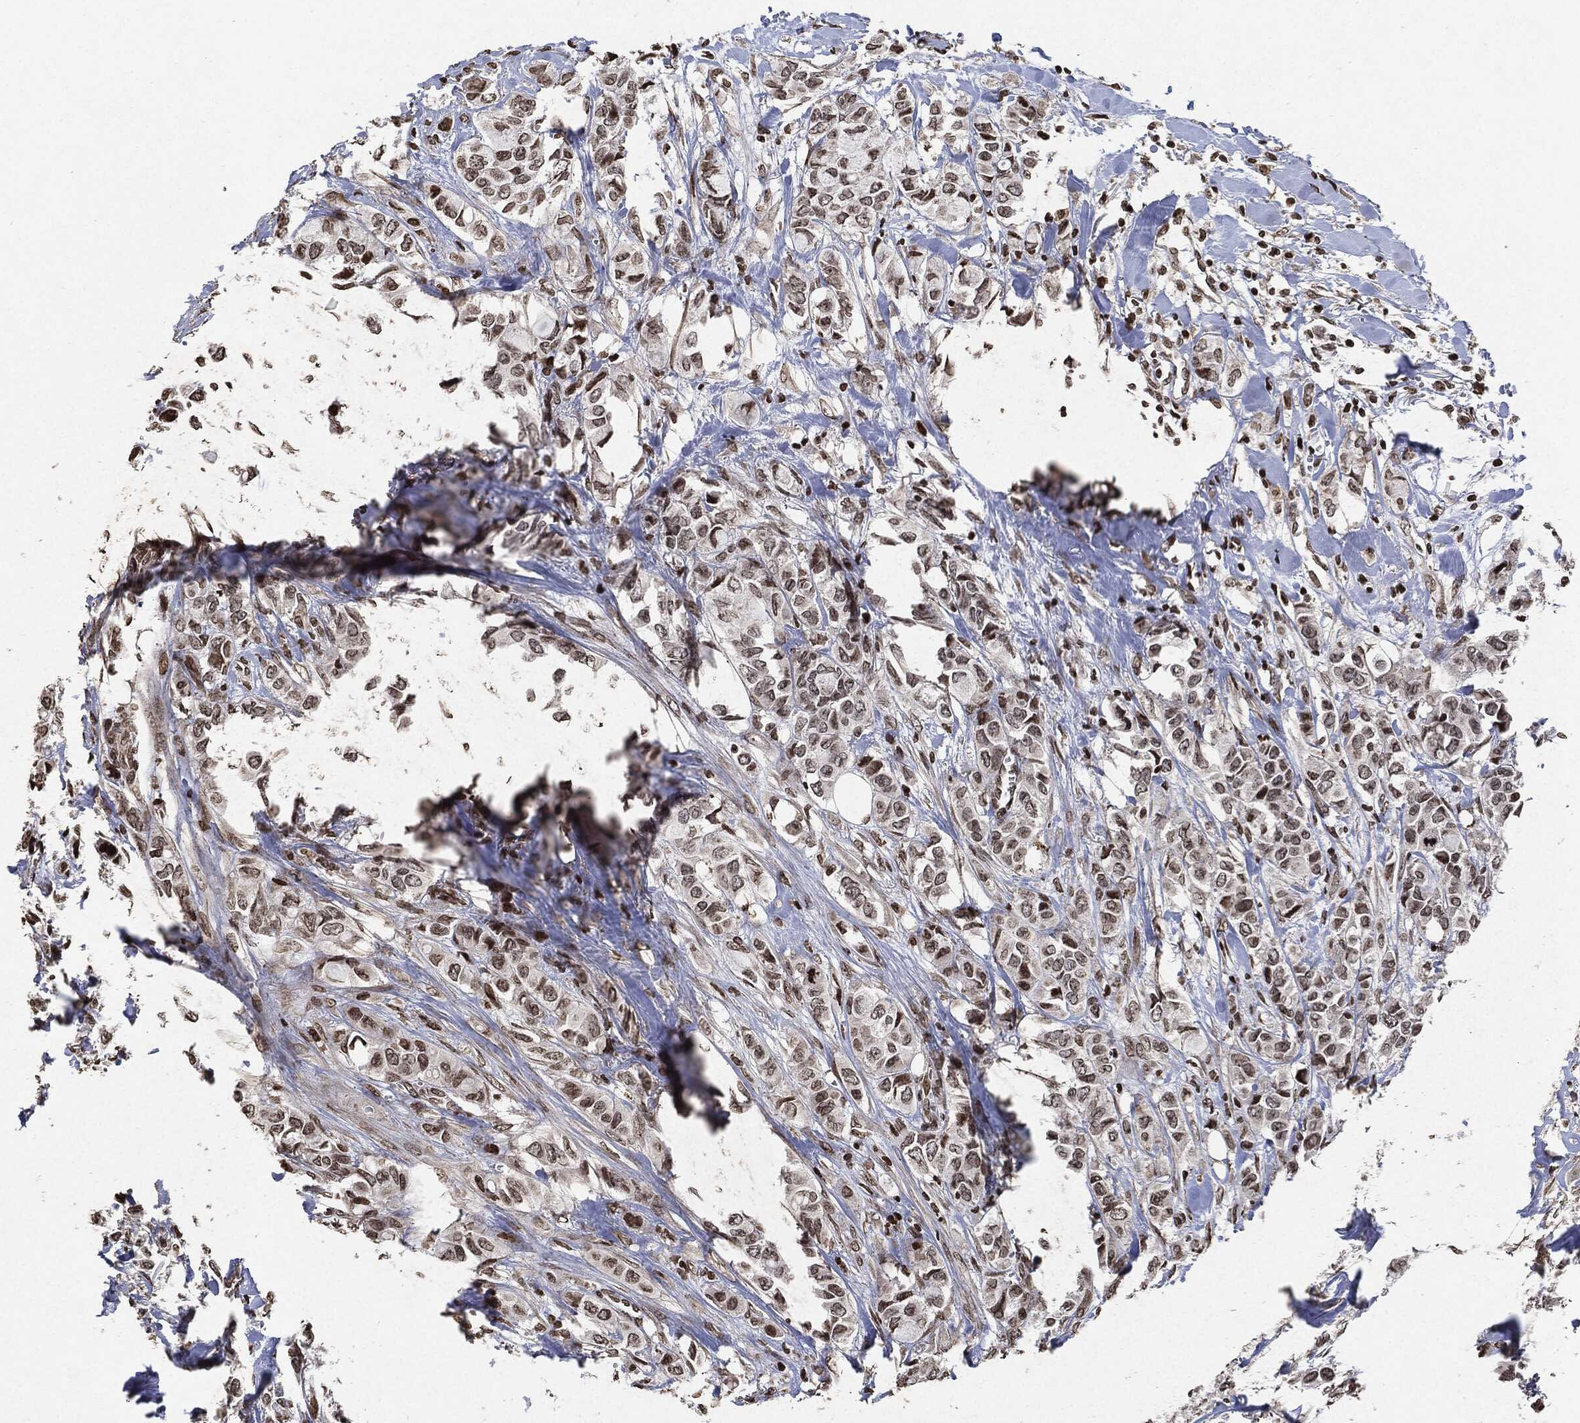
{"staining": {"intensity": "weak", "quantity": "<25%", "location": "nuclear"}, "tissue": "breast cancer", "cell_type": "Tumor cells", "image_type": "cancer", "snomed": [{"axis": "morphology", "description": "Duct carcinoma"}, {"axis": "topography", "description": "Breast"}], "caption": "Immunohistochemistry (IHC) micrograph of breast cancer stained for a protein (brown), which shows no staining in tumor cells.", "gene": "JUN", "patient": {"sex": "female", "age": 85}}